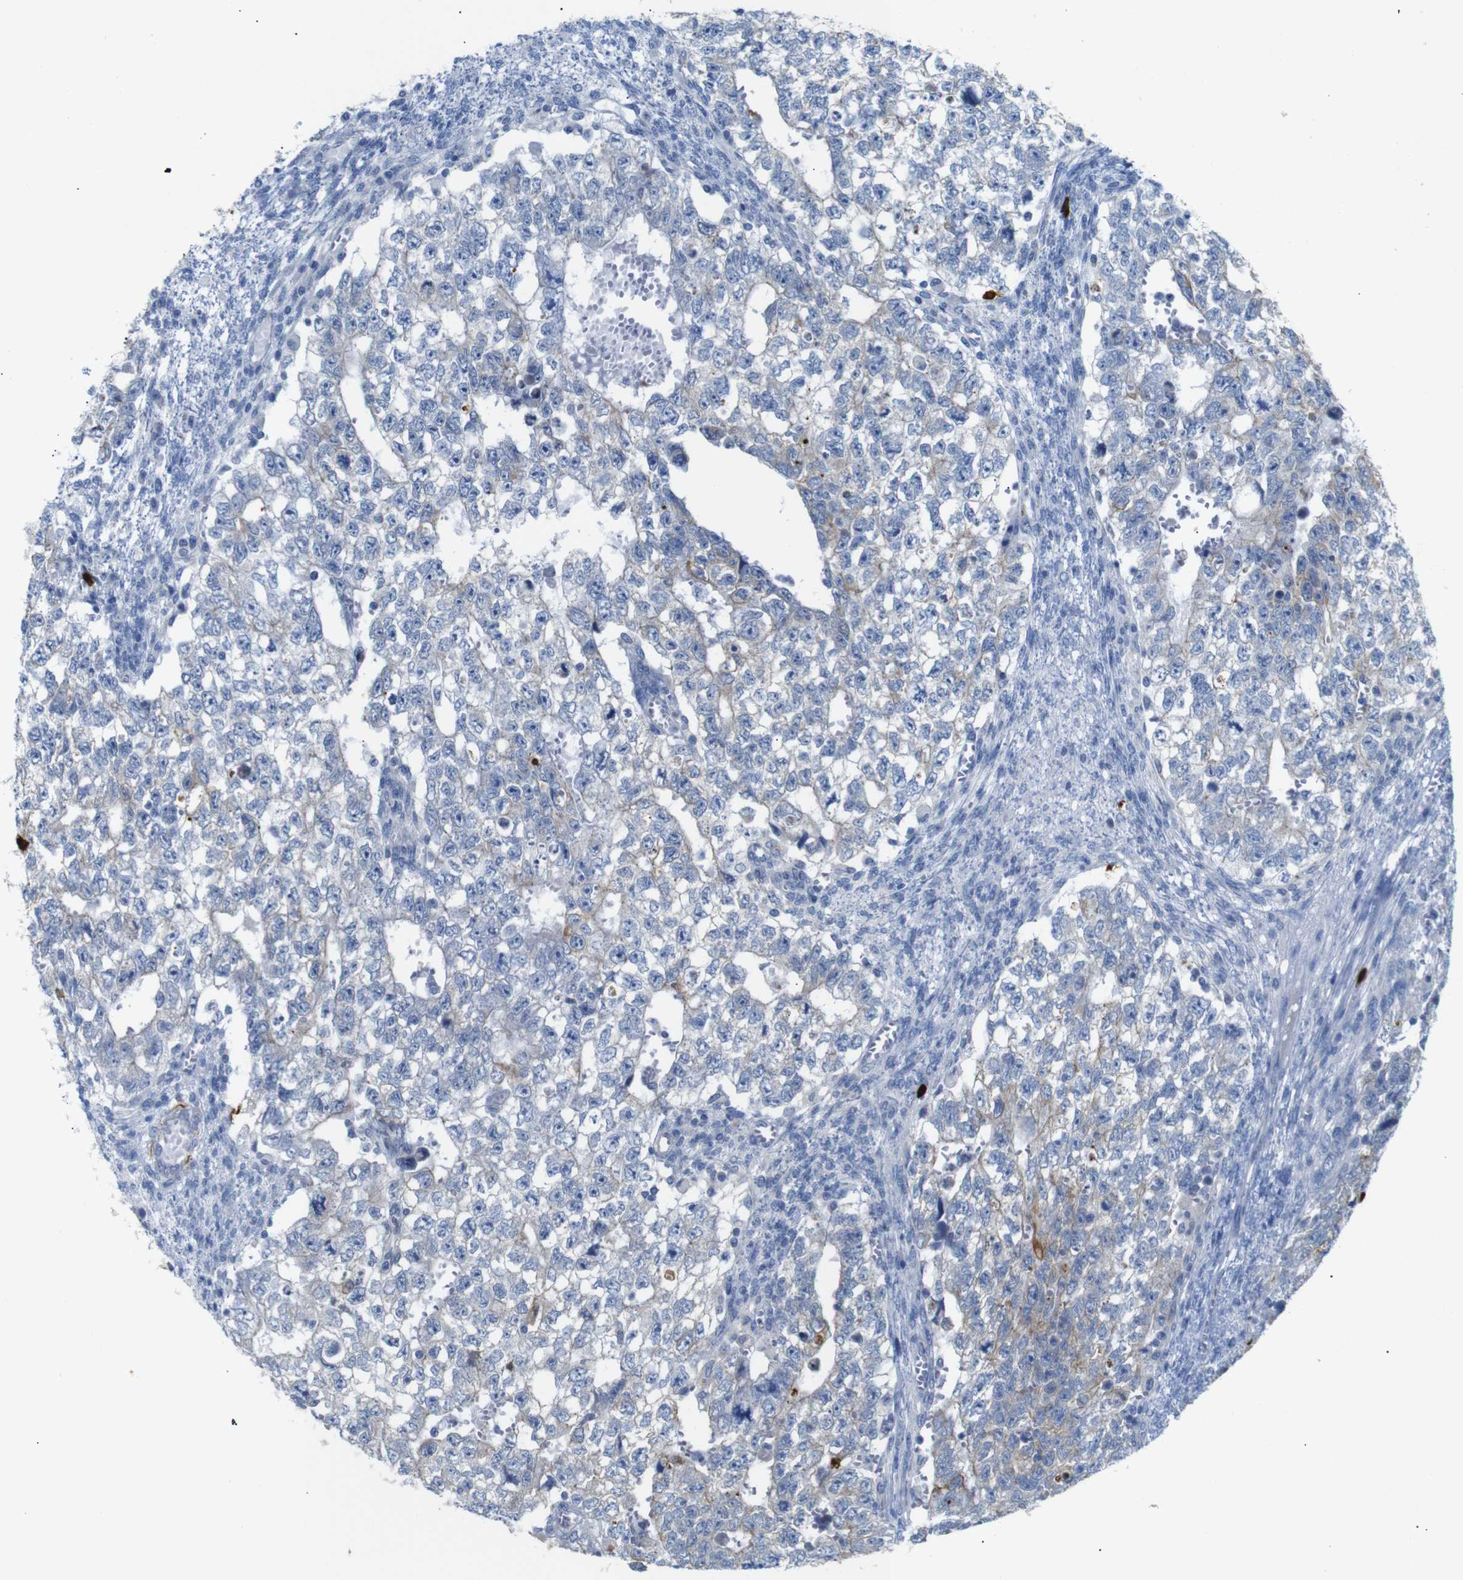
{"staining": {"intensity": "weak", "quantity": "<25%", "location": "cytoplasmic/membranous"}, "tissue": "testis cancer", "cell_type": "Tumor cells", "image_type": "cancer", "snomed": [{"axis": "morphology", "description": "Seminoma, NOS"}, {"axis": "morphology", "description": "Carcinoma, Embryonal, NOS"}, {"axis": "topography", "description": "Testis"}], "caption": "Tumor cells show no significant protein positivity in seminoma (testis).", "gene": "ALOX15", "patient": {"sex": "male", "age": 38}}